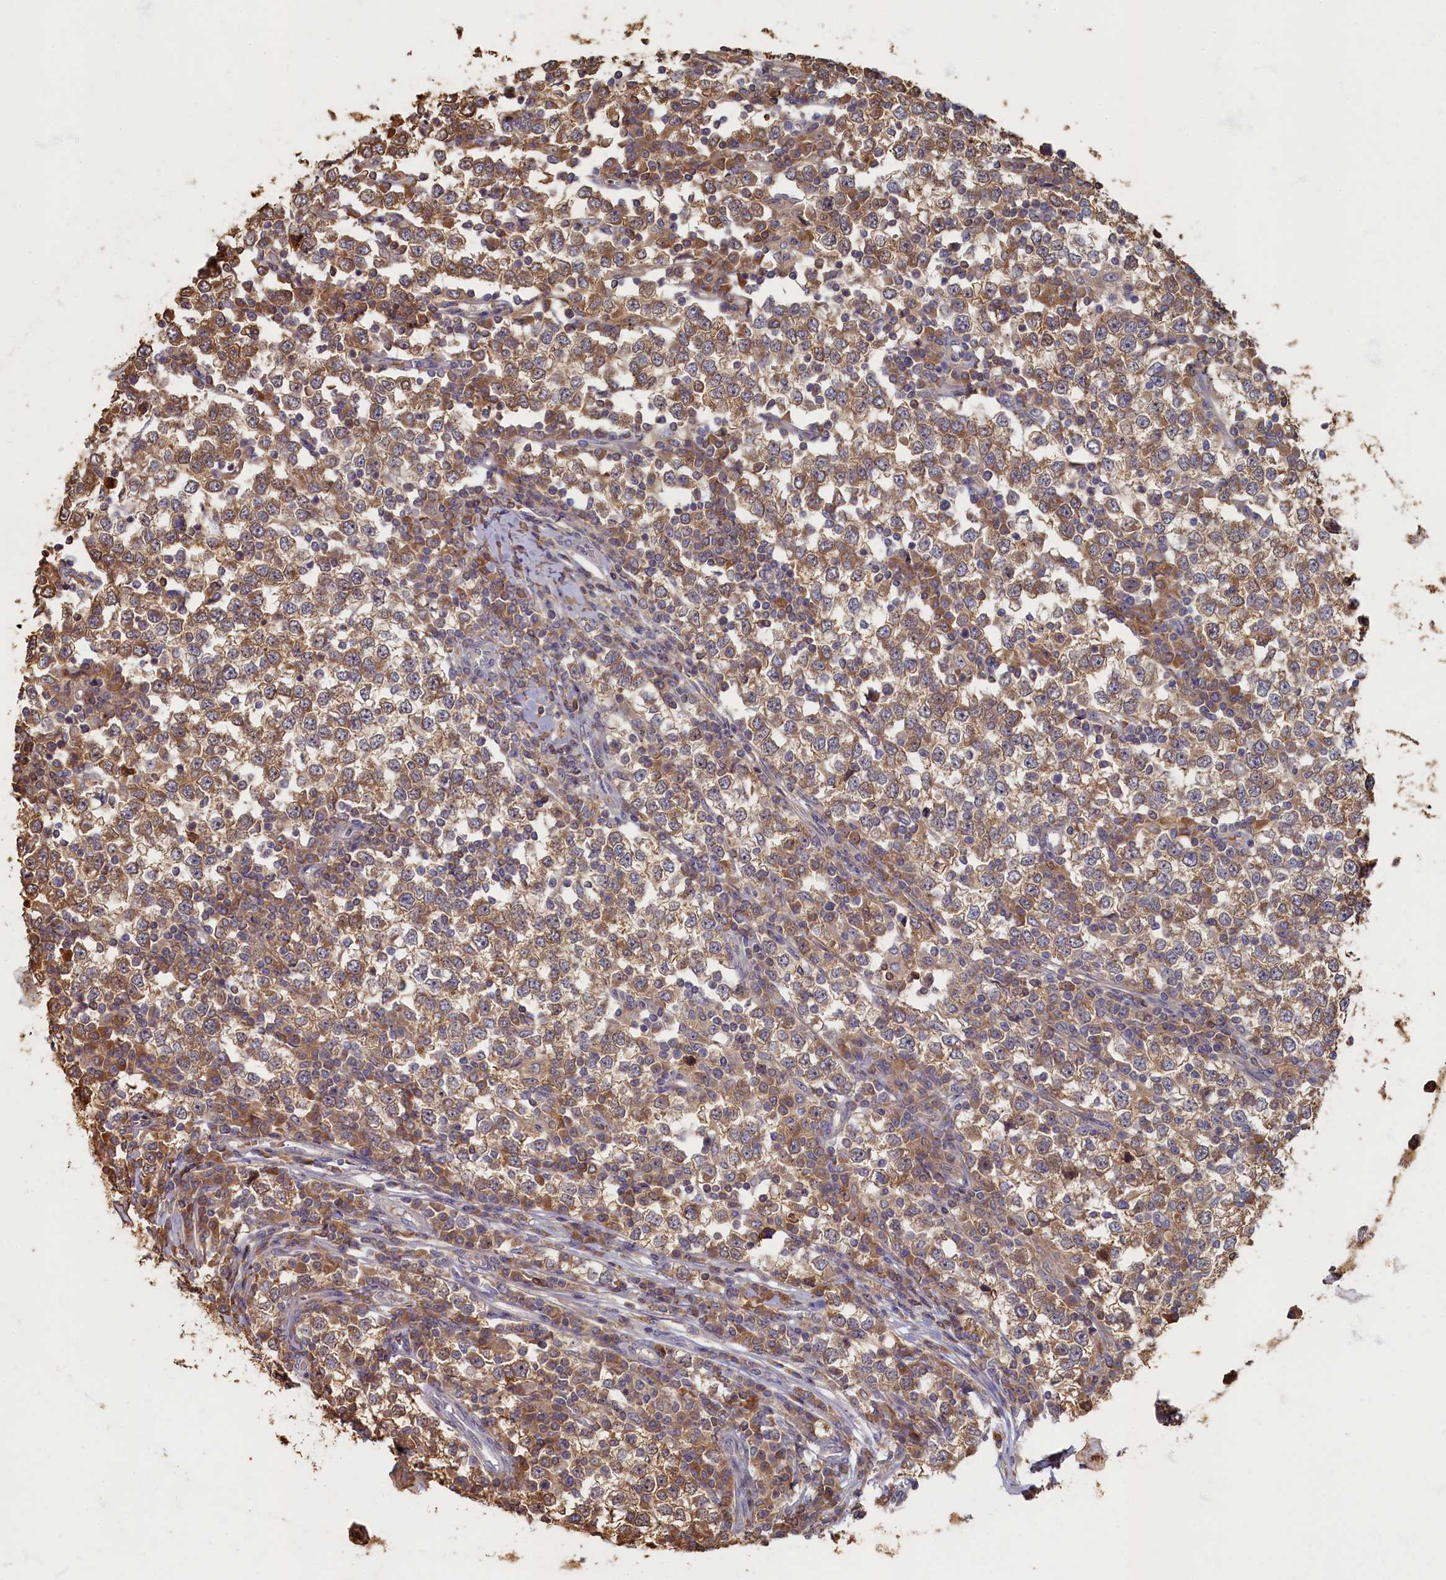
{"staining": {"intensity": "moderate", "quantity": ">75%", "location": "cytoplasmic/membranous"}, "tissue": "testis cancer", "cell_type": "Tumor cells", "image_type": "cancer", "snomed": [{"axis": "morphology", "description": "Seminoma, NOS"}, {"axis": "topography", "description": "Testis"}], "caption": "This histopathology image exhibits immunohistochemistry (IHC) staining of testis cancer, with medium moderate cytoplasmic/membranous positivity in about >75% of tumor cells.", "gene": "HUNK", "patient": {"sex": "male", "age": 65}}